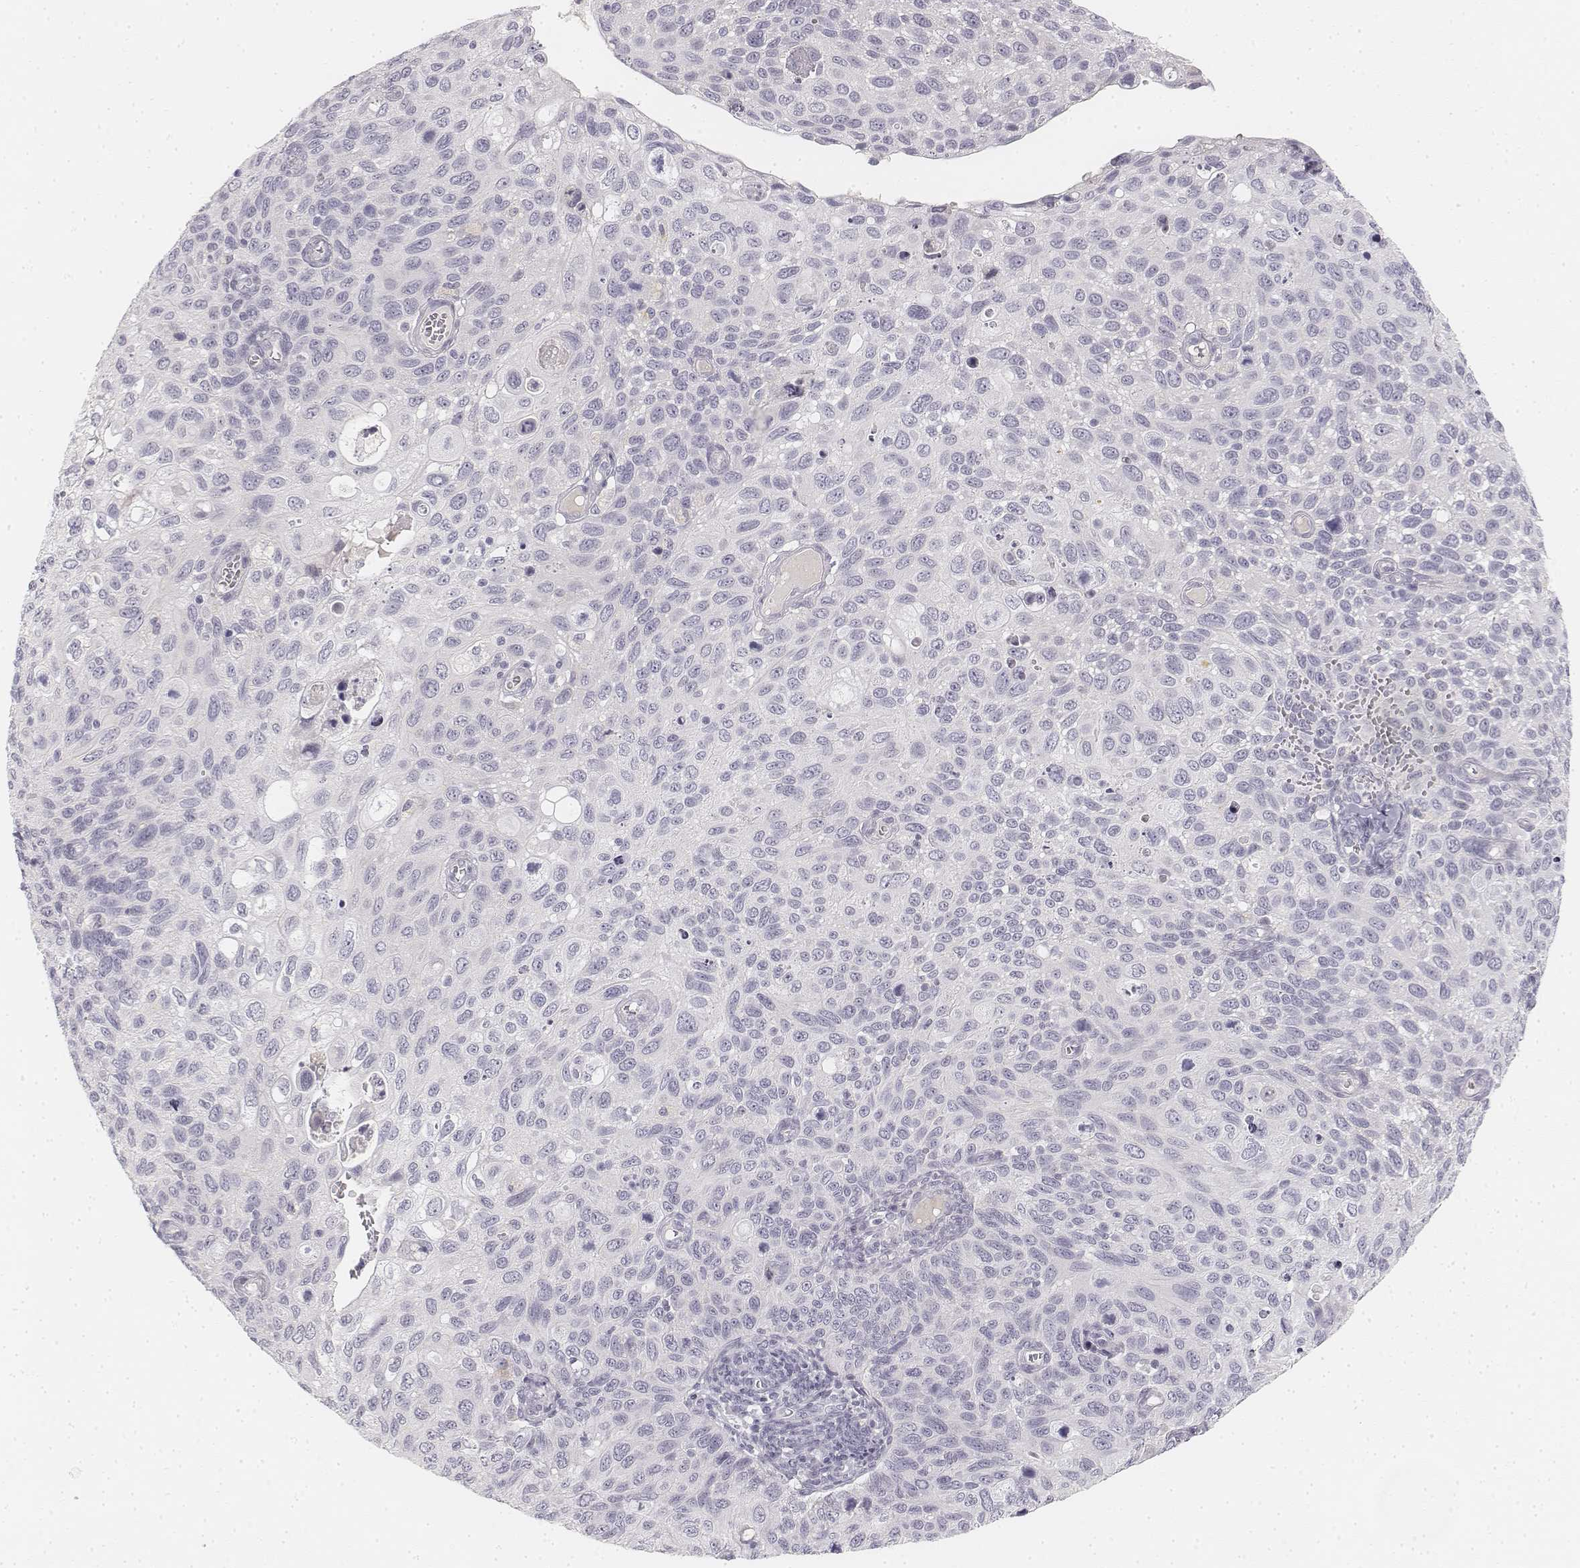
{"staining": {"intensity": "negative", "quantity": "none", "location": "none"}, "tissue": "cervical cancer", "cell_type": "Tumor cells", "image_type": "cancer", "snomed": [{"axis": "morphology", "description": "Squamous cell carcinoma, NOS"}, {"axis": "topography", "description": "Cervix"}], "caption": "There is no significant positivity in tumor cells of cervical cancer (squamous cell carcinoma).", "gene": "DSG4", "patient": {"sex": "female", "age": 70}}